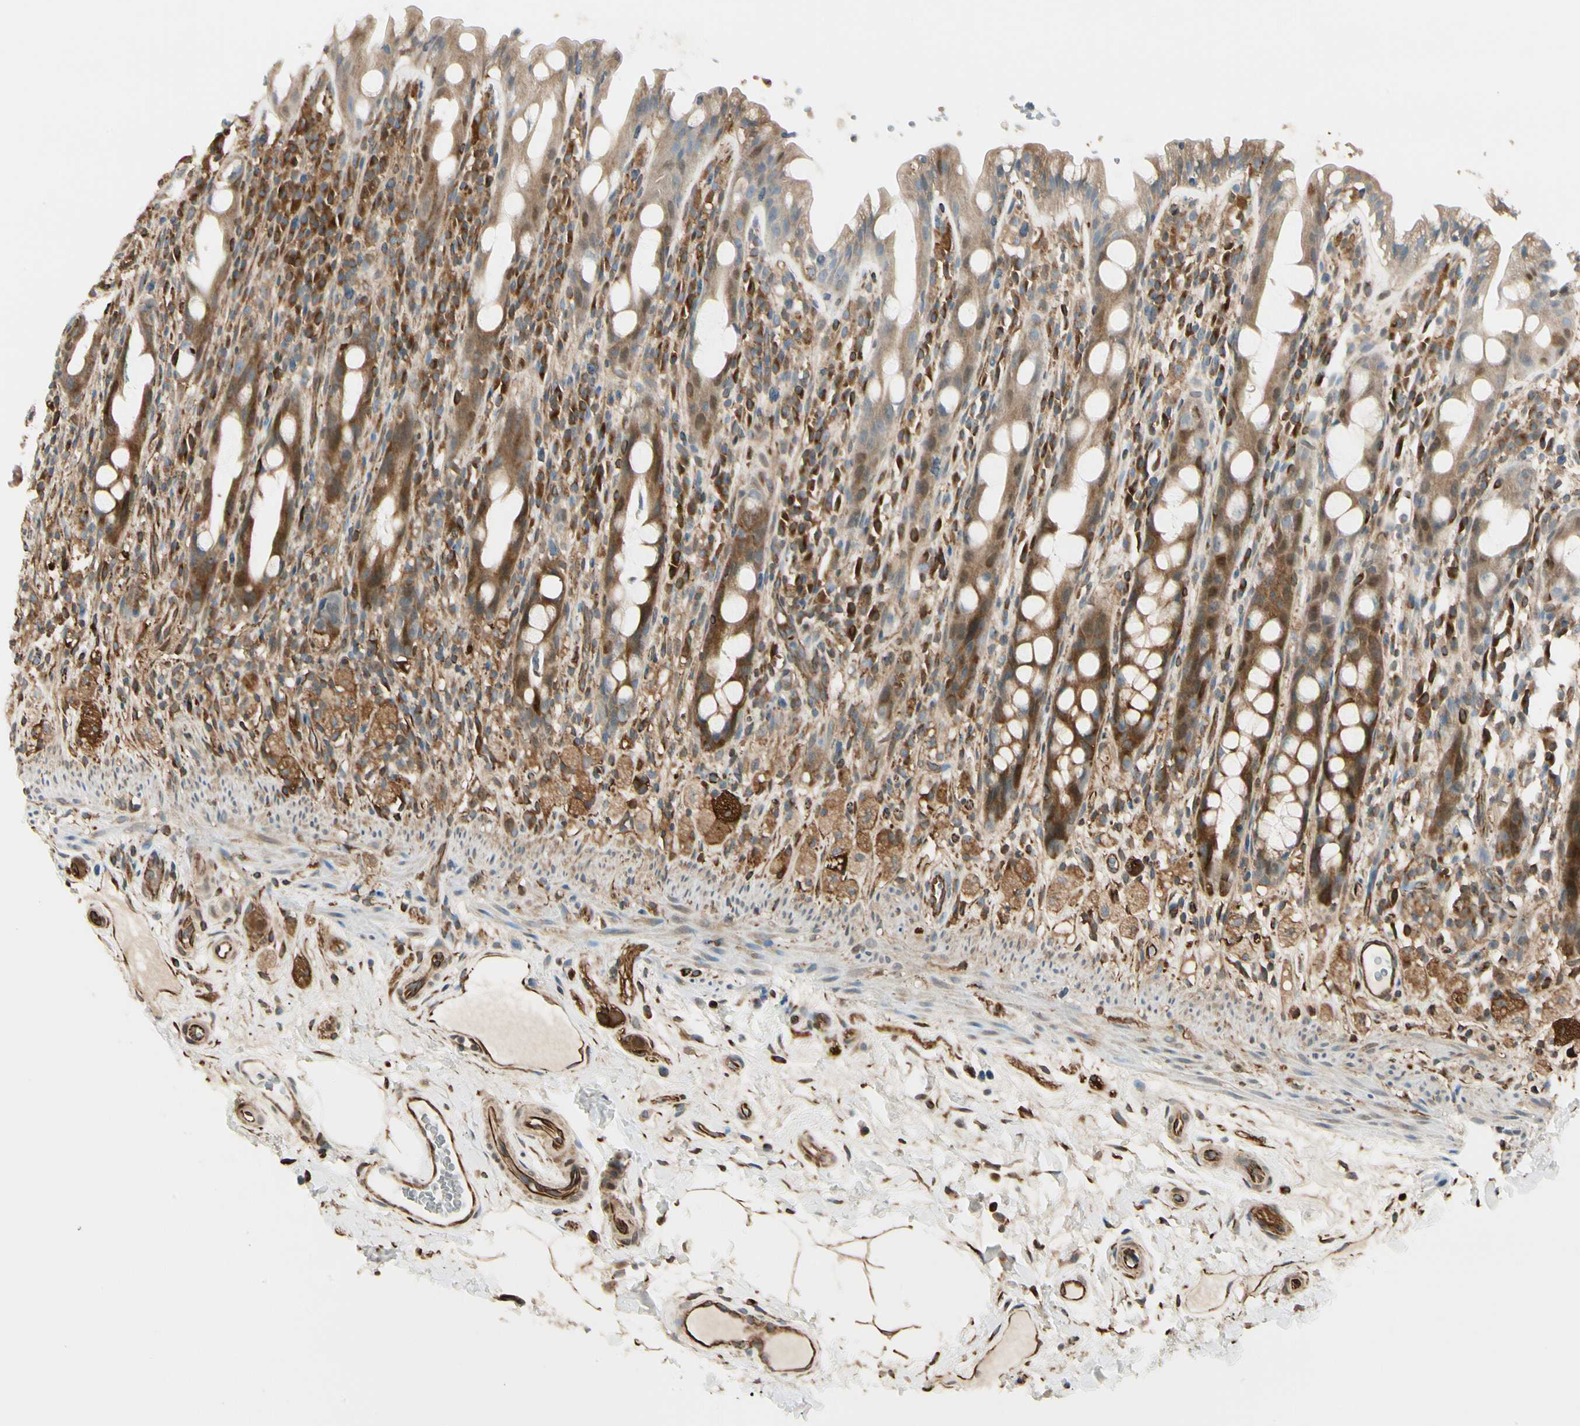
{"staining": {"intensity": "strong", "quantity": ">75%", "location": "cytoplasmic/membranous"}, "tissue": "rectum", "cell_type": "Glandular cells", "image_type": "normal", "snomed": [{"axis": "morphology", "description": "Normal tissue, NOS"}, {"axis": "topography", "description": "Rectum"}], "caption": "Immunohistochemistry (IHC) histopathology image of benign rectum stained for a protein (brown), which reveals high levels of strong cytoplasmic/membranous staining in approximately >75% of glandular cells.", "gene": "FTH1", "patient": {"sex": "male", "age": 44}}